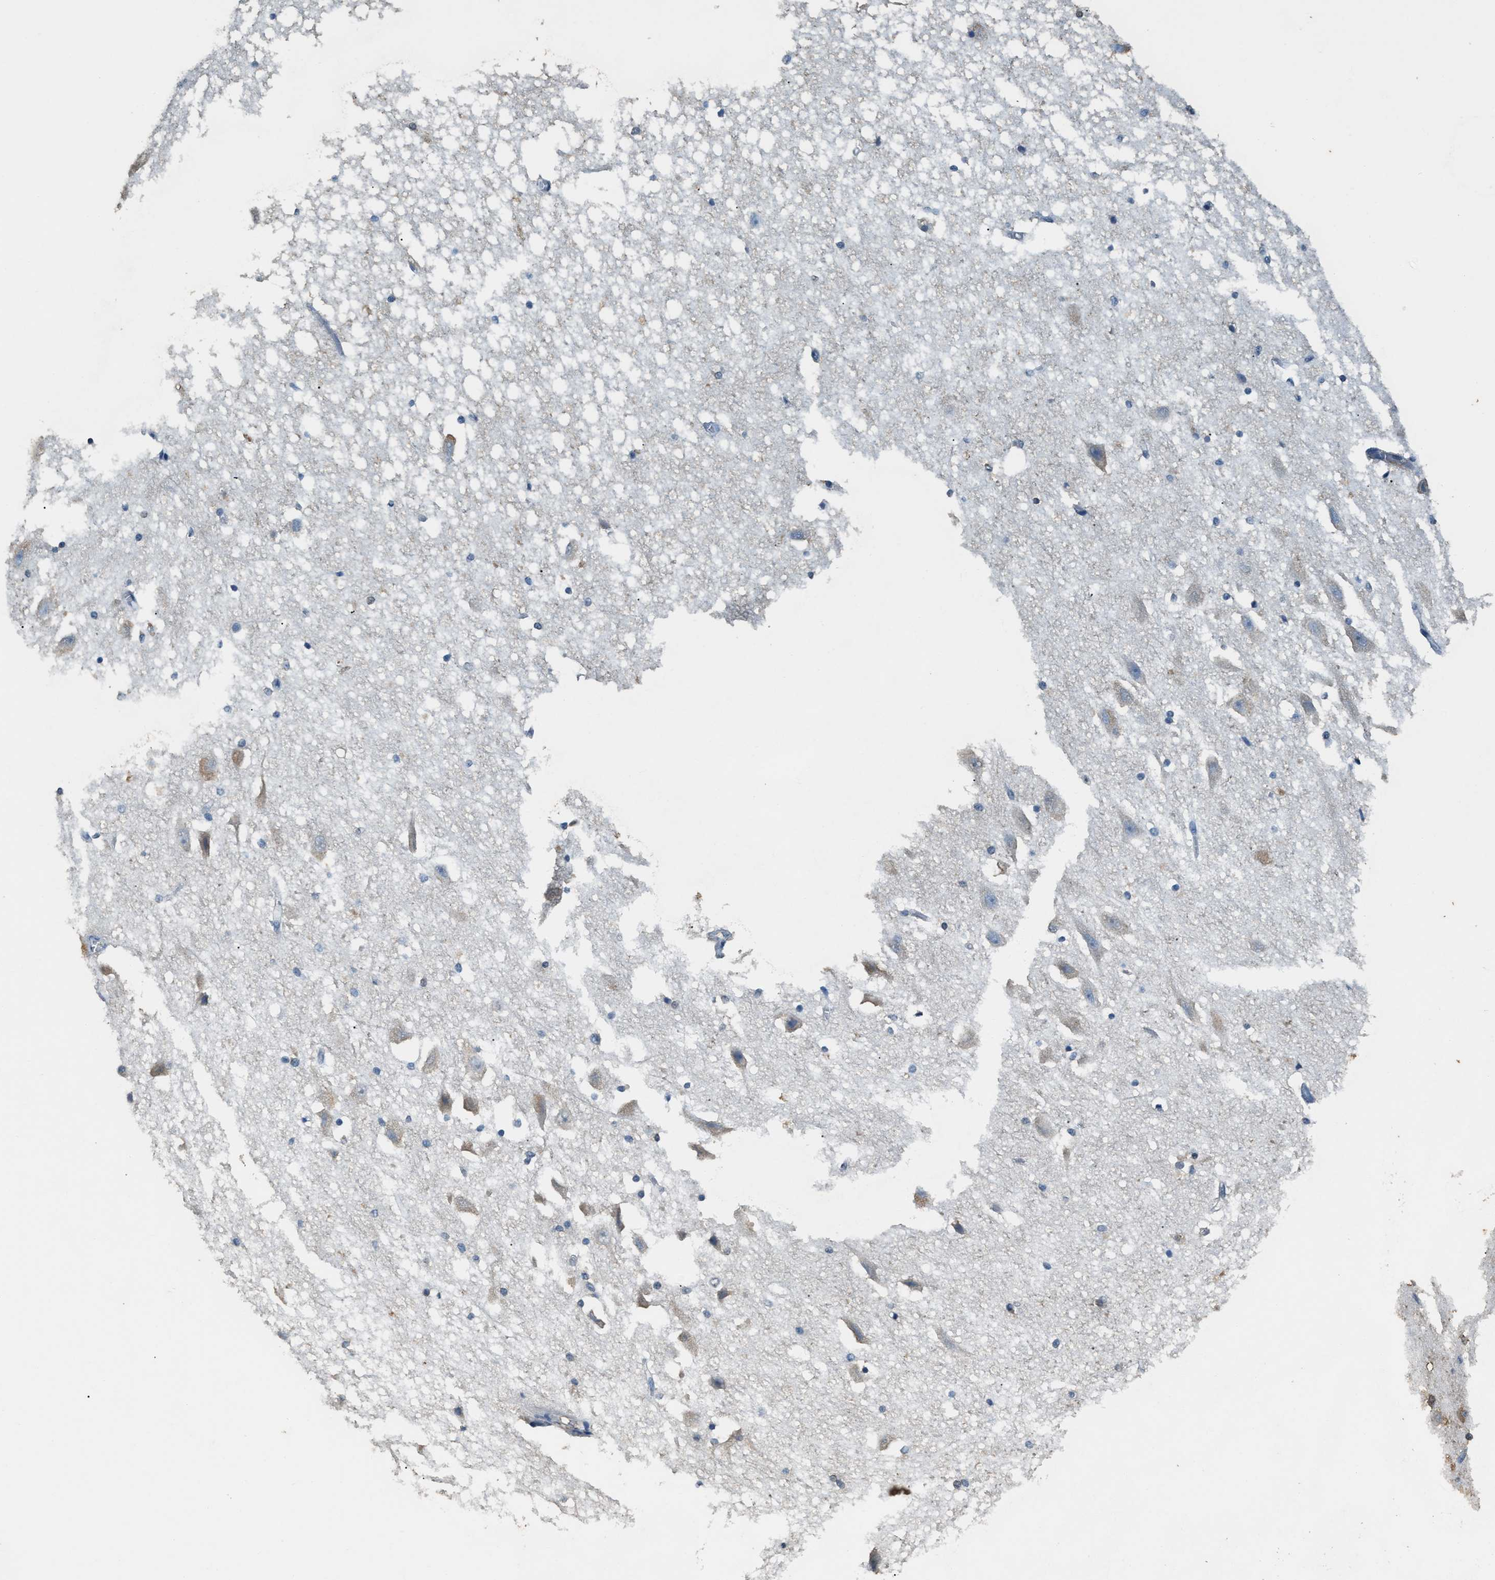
{"staining": {"intensity": "weak", "quantity": "<25%", "location": "cytoplasmic/membranous"}, "tissue": "hippocampus", "cell_type": "Glial cells", "image_type": "normal", "snomed": [{"axis": "morphology", "description": "Normal tissue, NOS"}, {"axis": "topography", "description": "Hippocampus"}], "caption": "A micrograph of hippocampus stained for a protein demonstrates no brown staining in glial cells. Brightfield microscopy of IHC stained with DAB (3,3'-diaminobenzidine) (brown) and hematoxylin (blue), captured at high magnification.", "gene": "GCN1", "patient": {"sex": "female", "age": 19}}